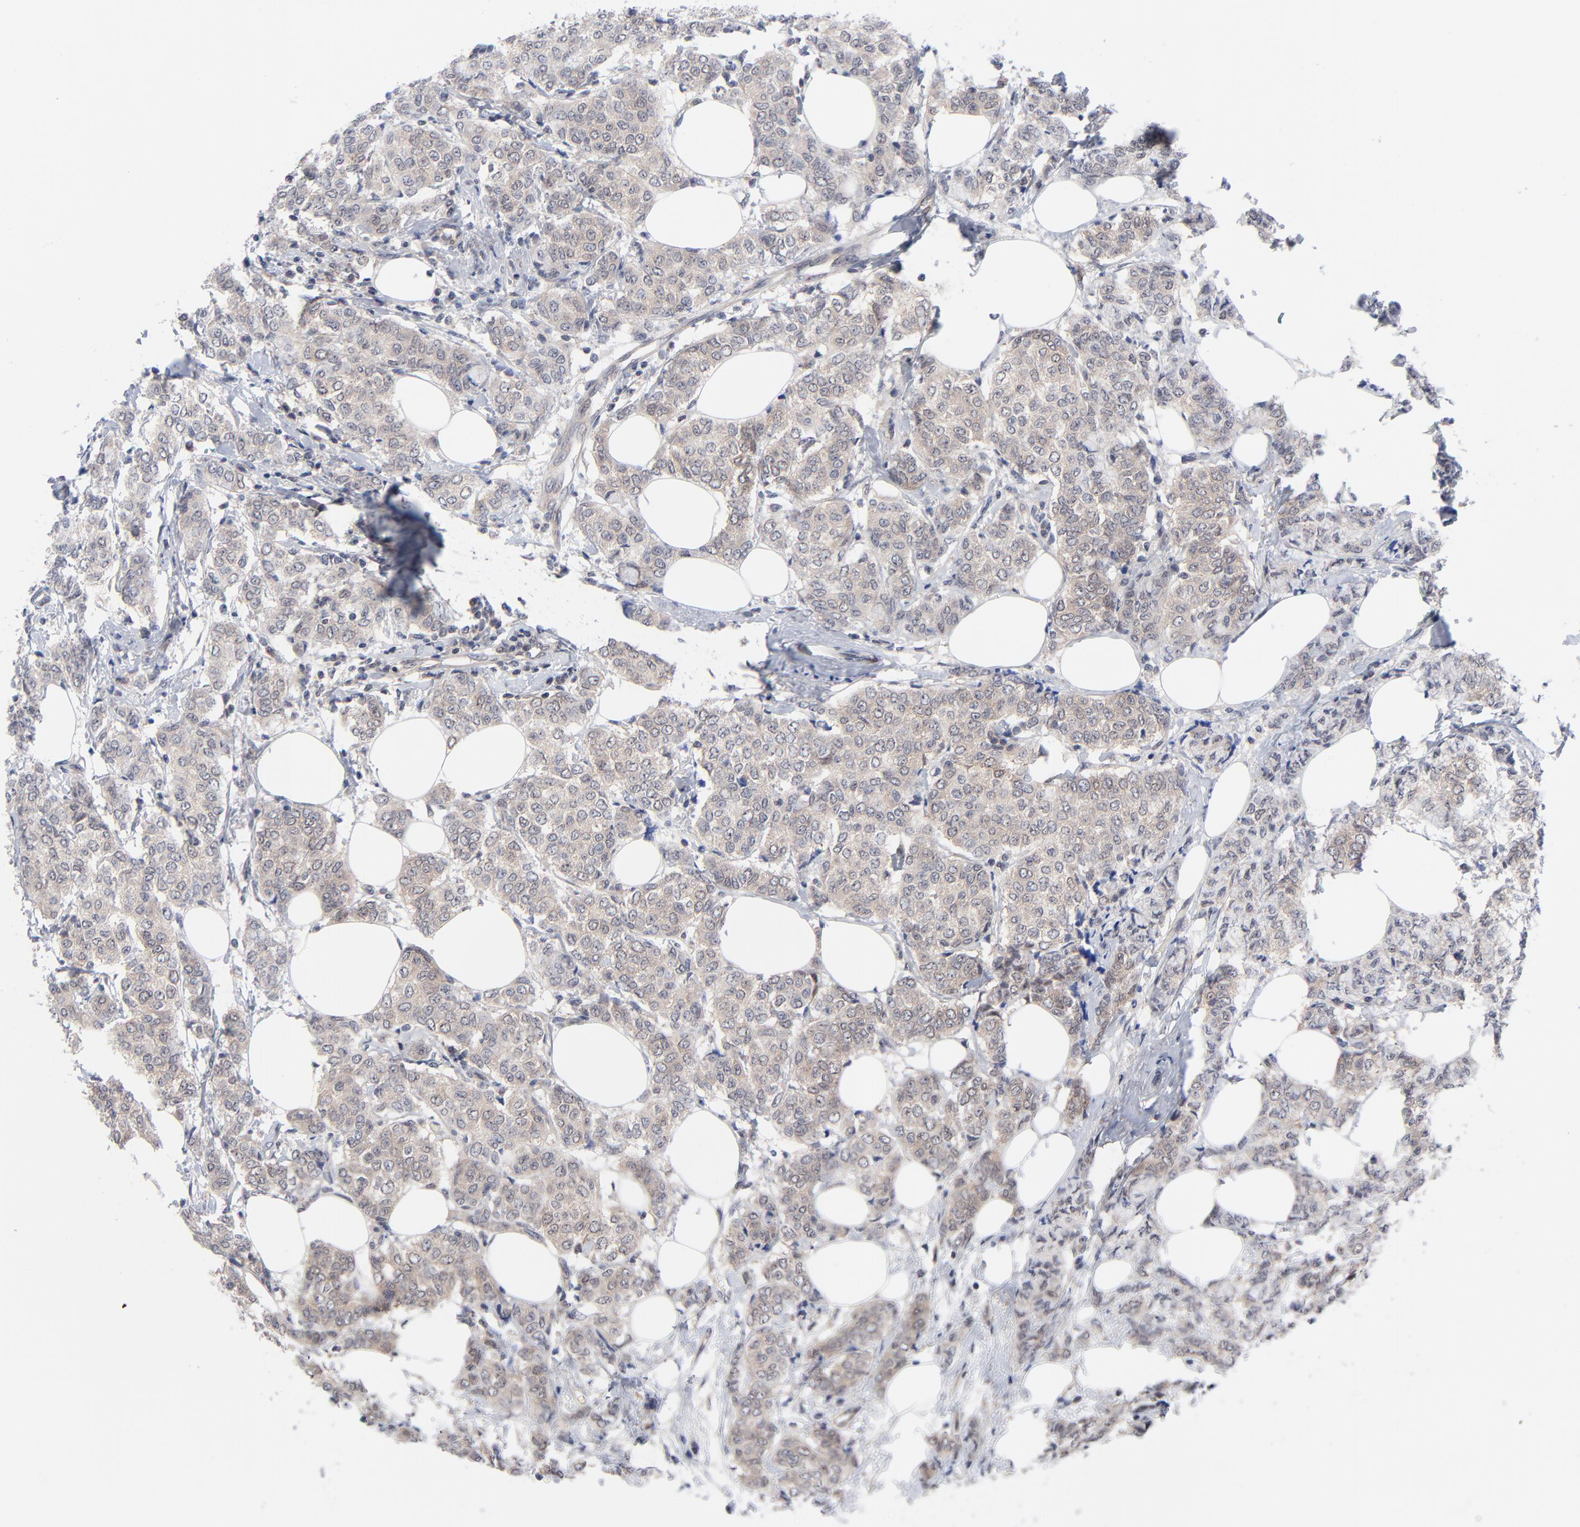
{"staining": {"intensity": "weak", "quantity": "25%-75%", "location": "cytoplasmic/membranous"}, "tissue": "breast cancer", "cell_type": "Tumor cells", "image_type": "cancer", "snomed": [{"axis": "morphology", "description": "Lobular carcinoma"}, {"axis": "topography", "description": "Breast"}], "caption": "Protein expression analysis of human lobular carcinoma (breast) reveals weak cytoplasmic/membranous expression in about 25%-75% of tumor cells.", "gene": "RPS6KB1", "patient": {"sex": "female", "age": 60}}